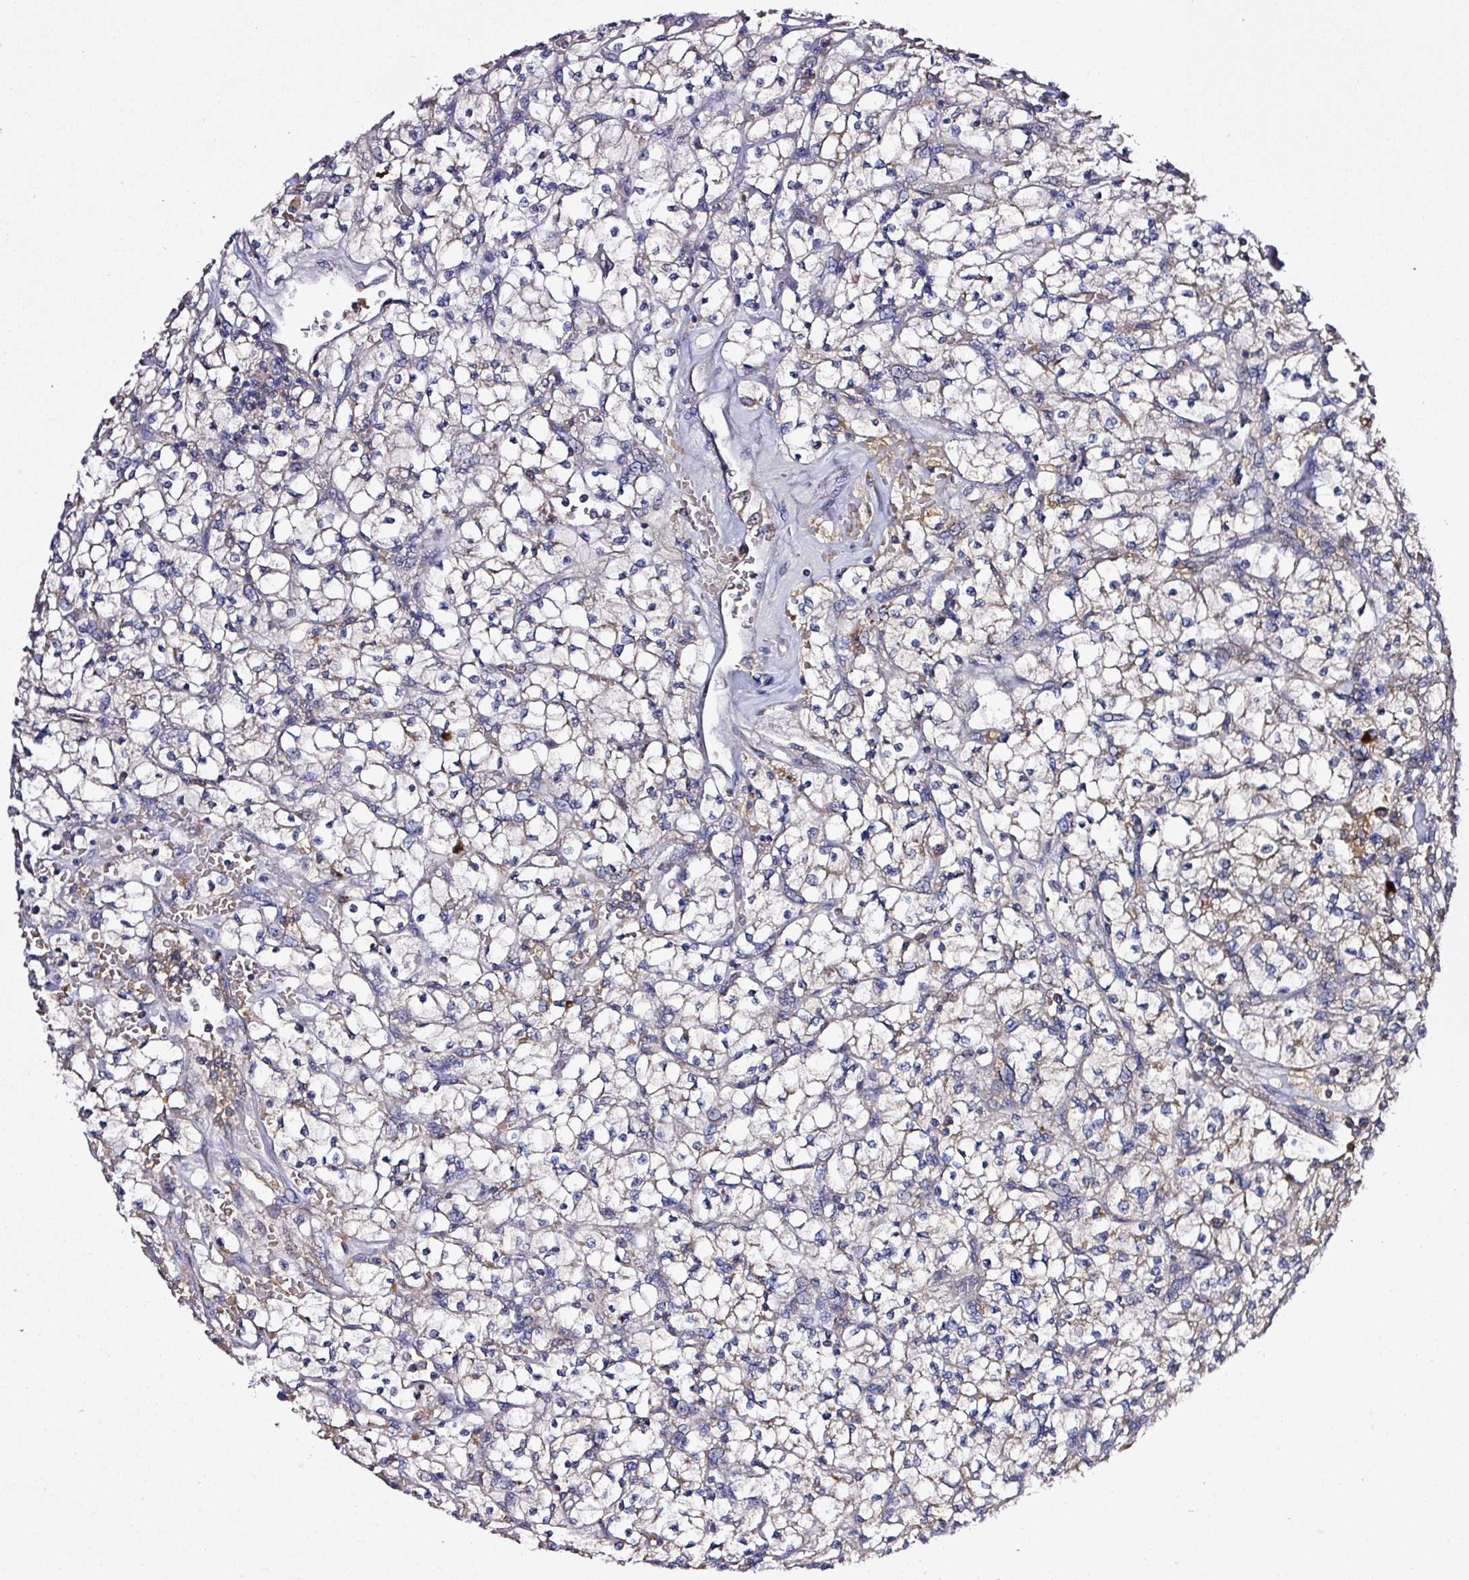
{"staining": {"intensity": "weak", "quantity": "25%-75%", "location": "cytoplasmic/membranous"}, "tissue": "renal cancer", "cell_type": "Tumor cells", "image_type": "cancer", "snomed": [{"axis": "morphology", "description": "Adenocarcinoma, NOS"}, {"axis": "topography", "description": "Kidney"}], "caption": "Immunohistochemical staining of renal cancer exhibits low levels of weak cytoplasmic/membranous positivity in approximately 25%-75% of tumor cells. (DAB IHC with brightfield microscopy, high magnification).", "gene": "ZNF513", "patient": {"sex": "female", "age": 64}}